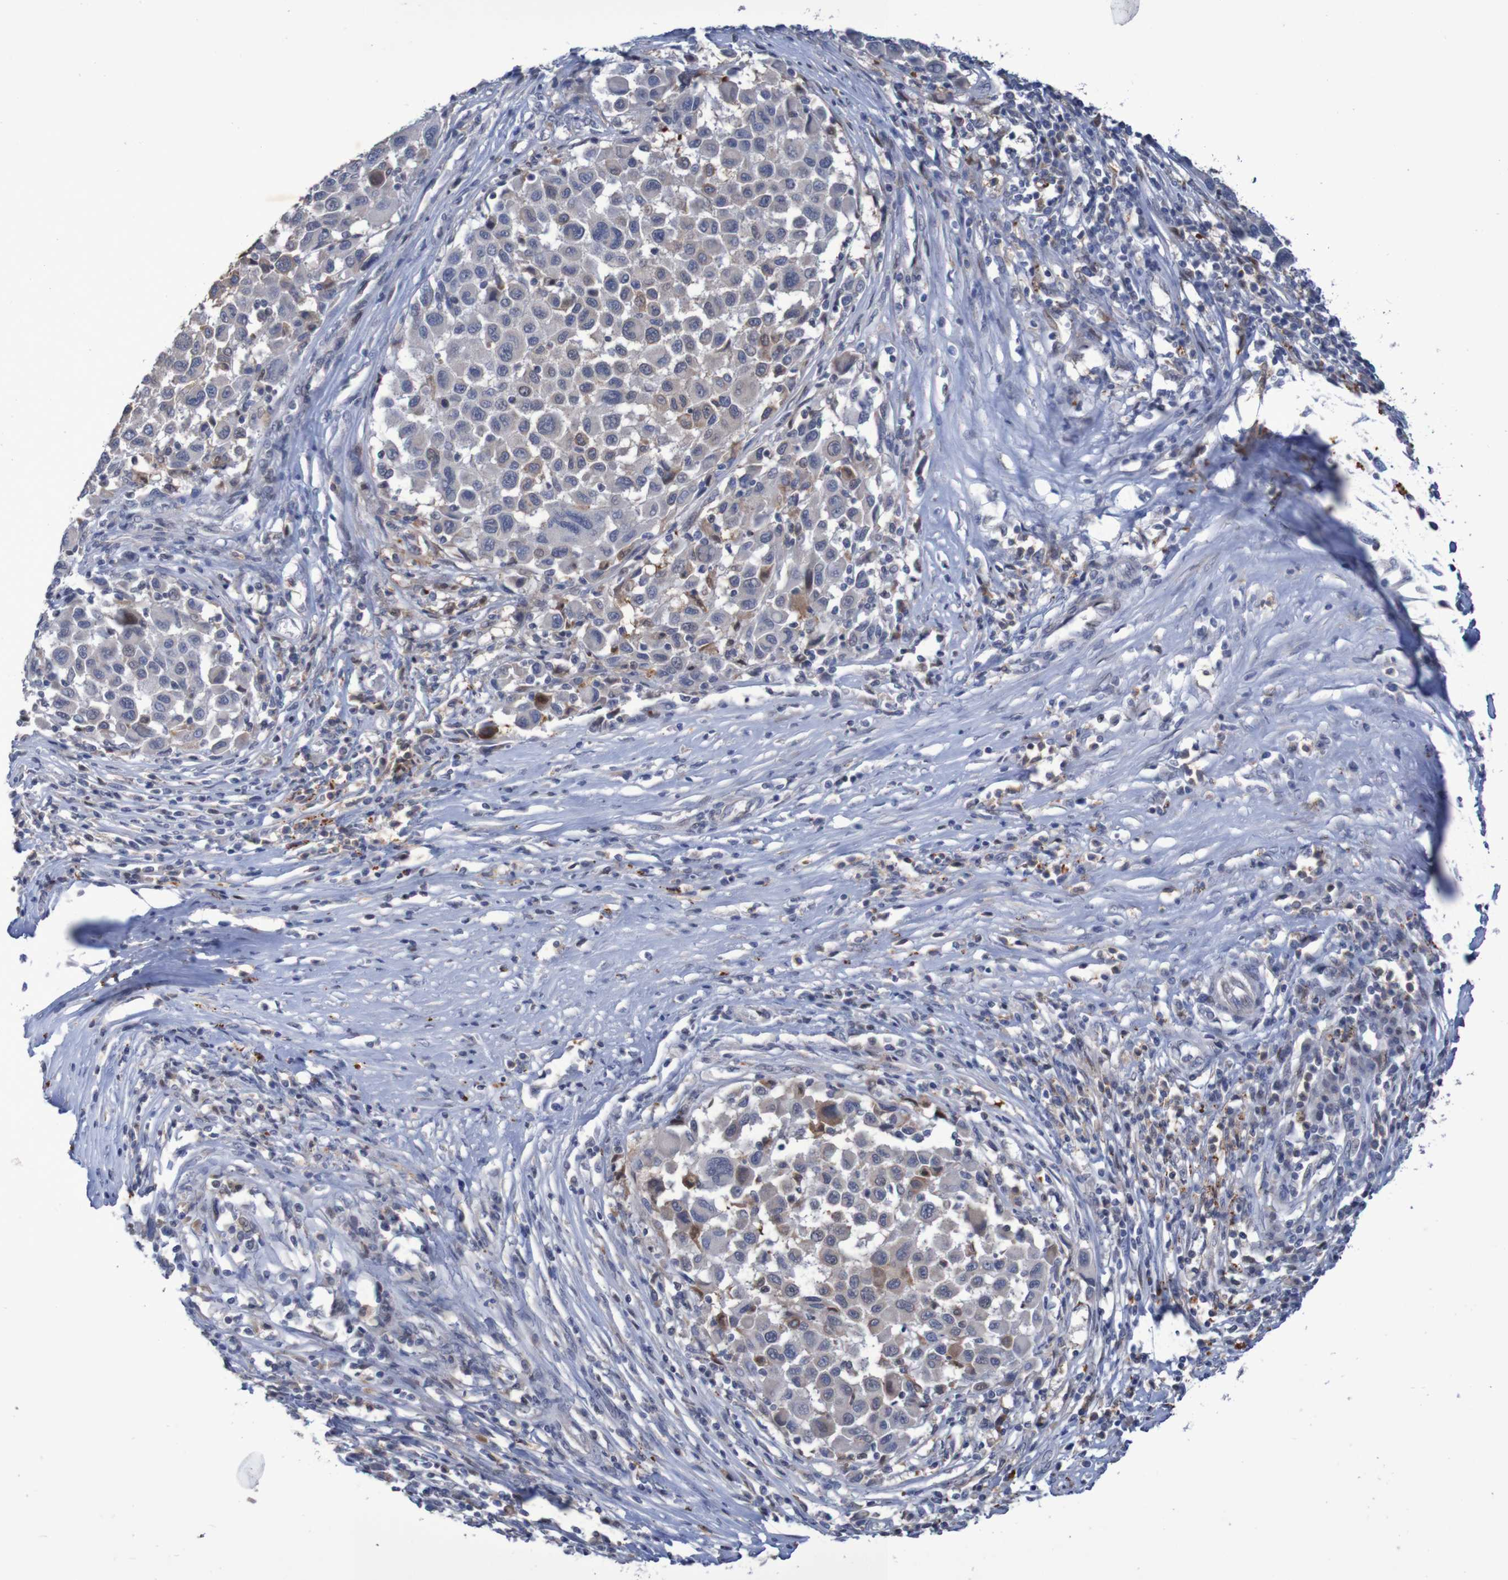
{"staining": {"intensity": "negative", "quantity": "none", "location": "none"}, "tissue": "melanoma", "cell_type": "Tumor cells", "image_type": "cancer", "snomed": [{"axis": "morphology", "description": "Malignant melanoma, Metastatic site"}, {"axis": "topography", "description": "Lymph node"}], "caption": "Malignant melanoma (metastatic site) was stained to show a protein in brown. There is no significant expression in tumor cells. Nuclei are stained in blue.", "gene": "FBP2", "patient": {"sex": "male", "age": 61}}